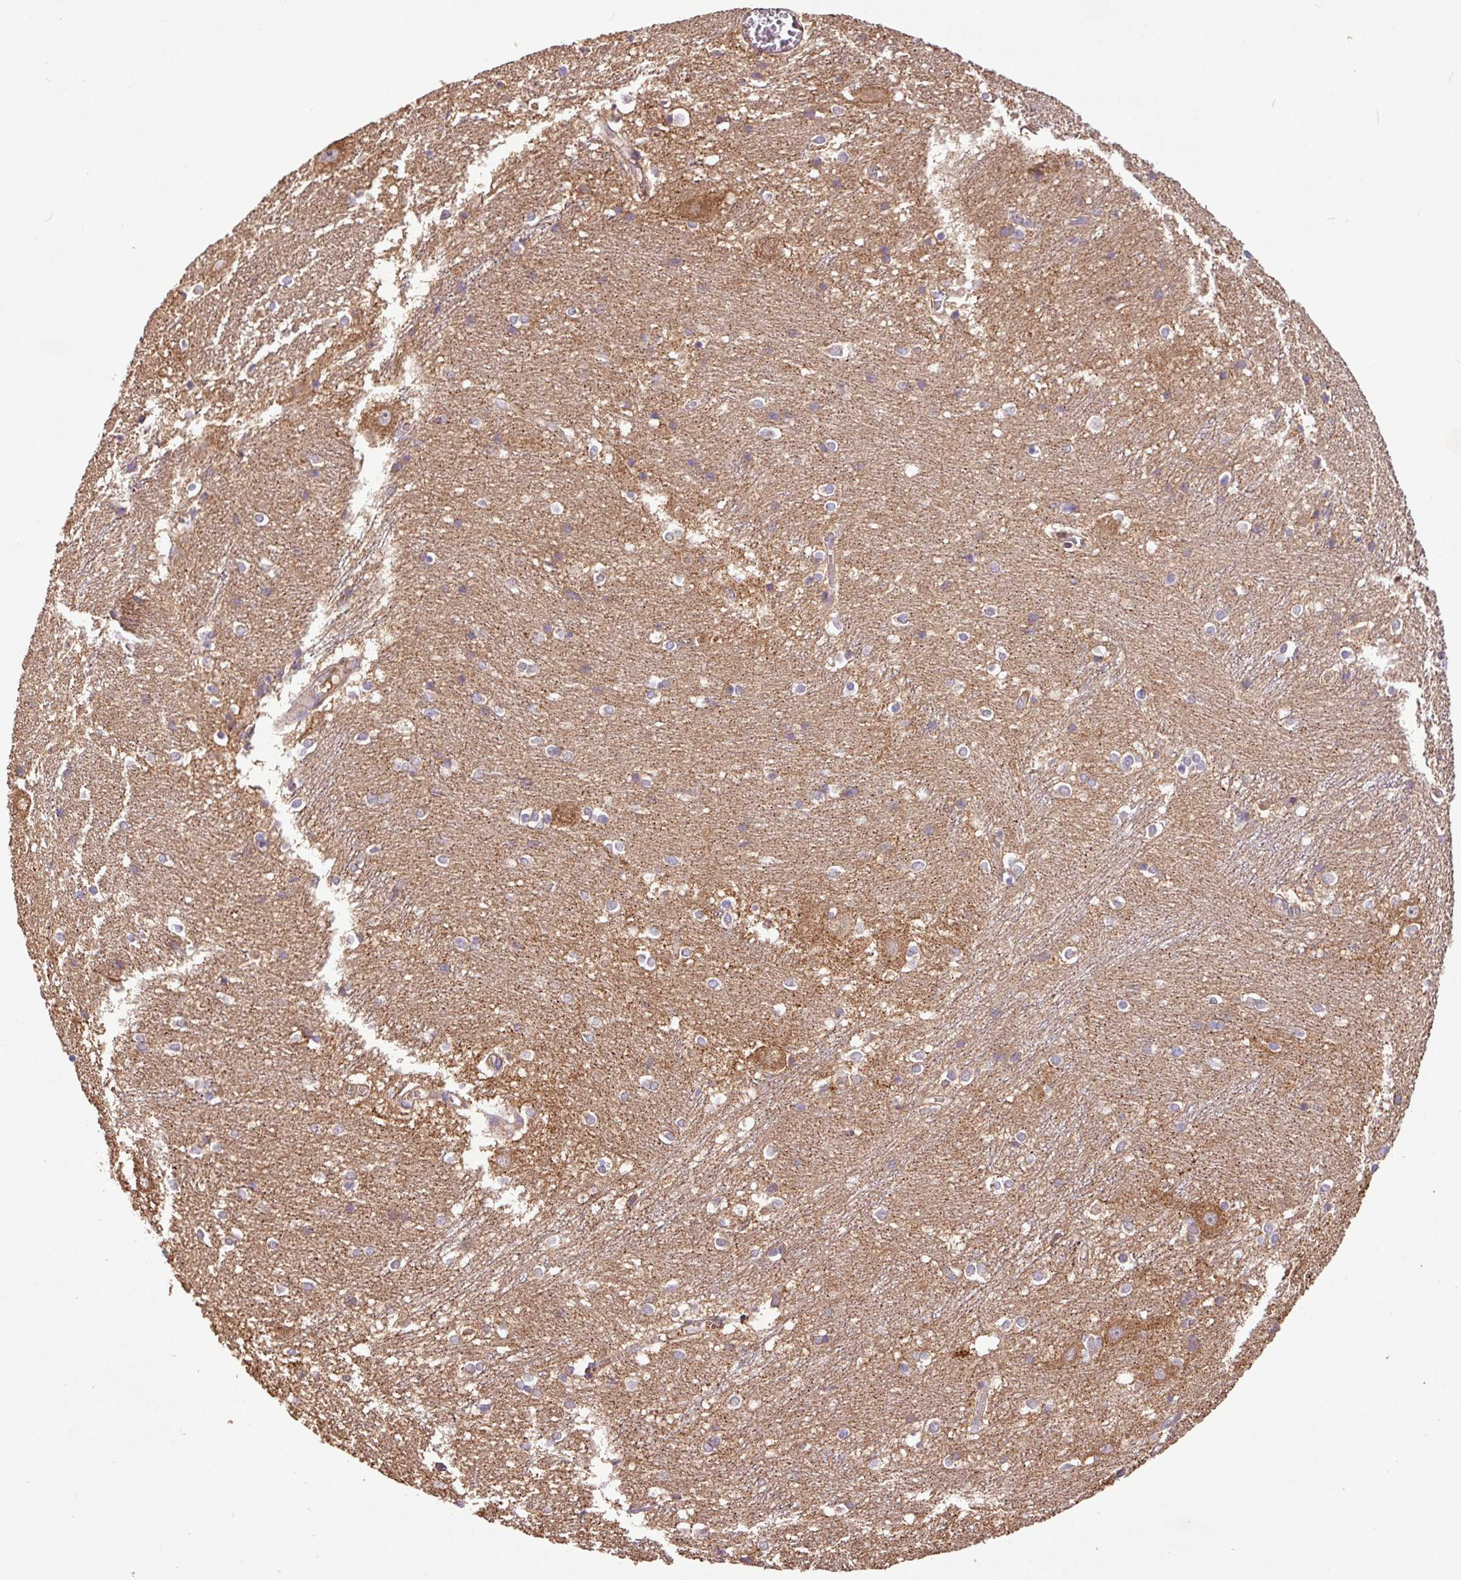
{"staining": {"intensity": "weak", "quantity": "25%-75%", "location": "cytoplasmic/membranous"}, "tissue": "caudate", "cell_type": "Glial cells", "image_type": "normal", "snomed": [{"axis": "morphology", "description": "Normal tissue, NOS"}, {"axis": "topography", "description": "Lateral ventricle wall"}], "caption": "Glial cells exhibit low levels of weak cytoplasmic/membranous expression in approximately 25%-75% of cells in normal human caudate.", "gene": "YPEL1", "patient": {"sex": "male", "age": 37}}